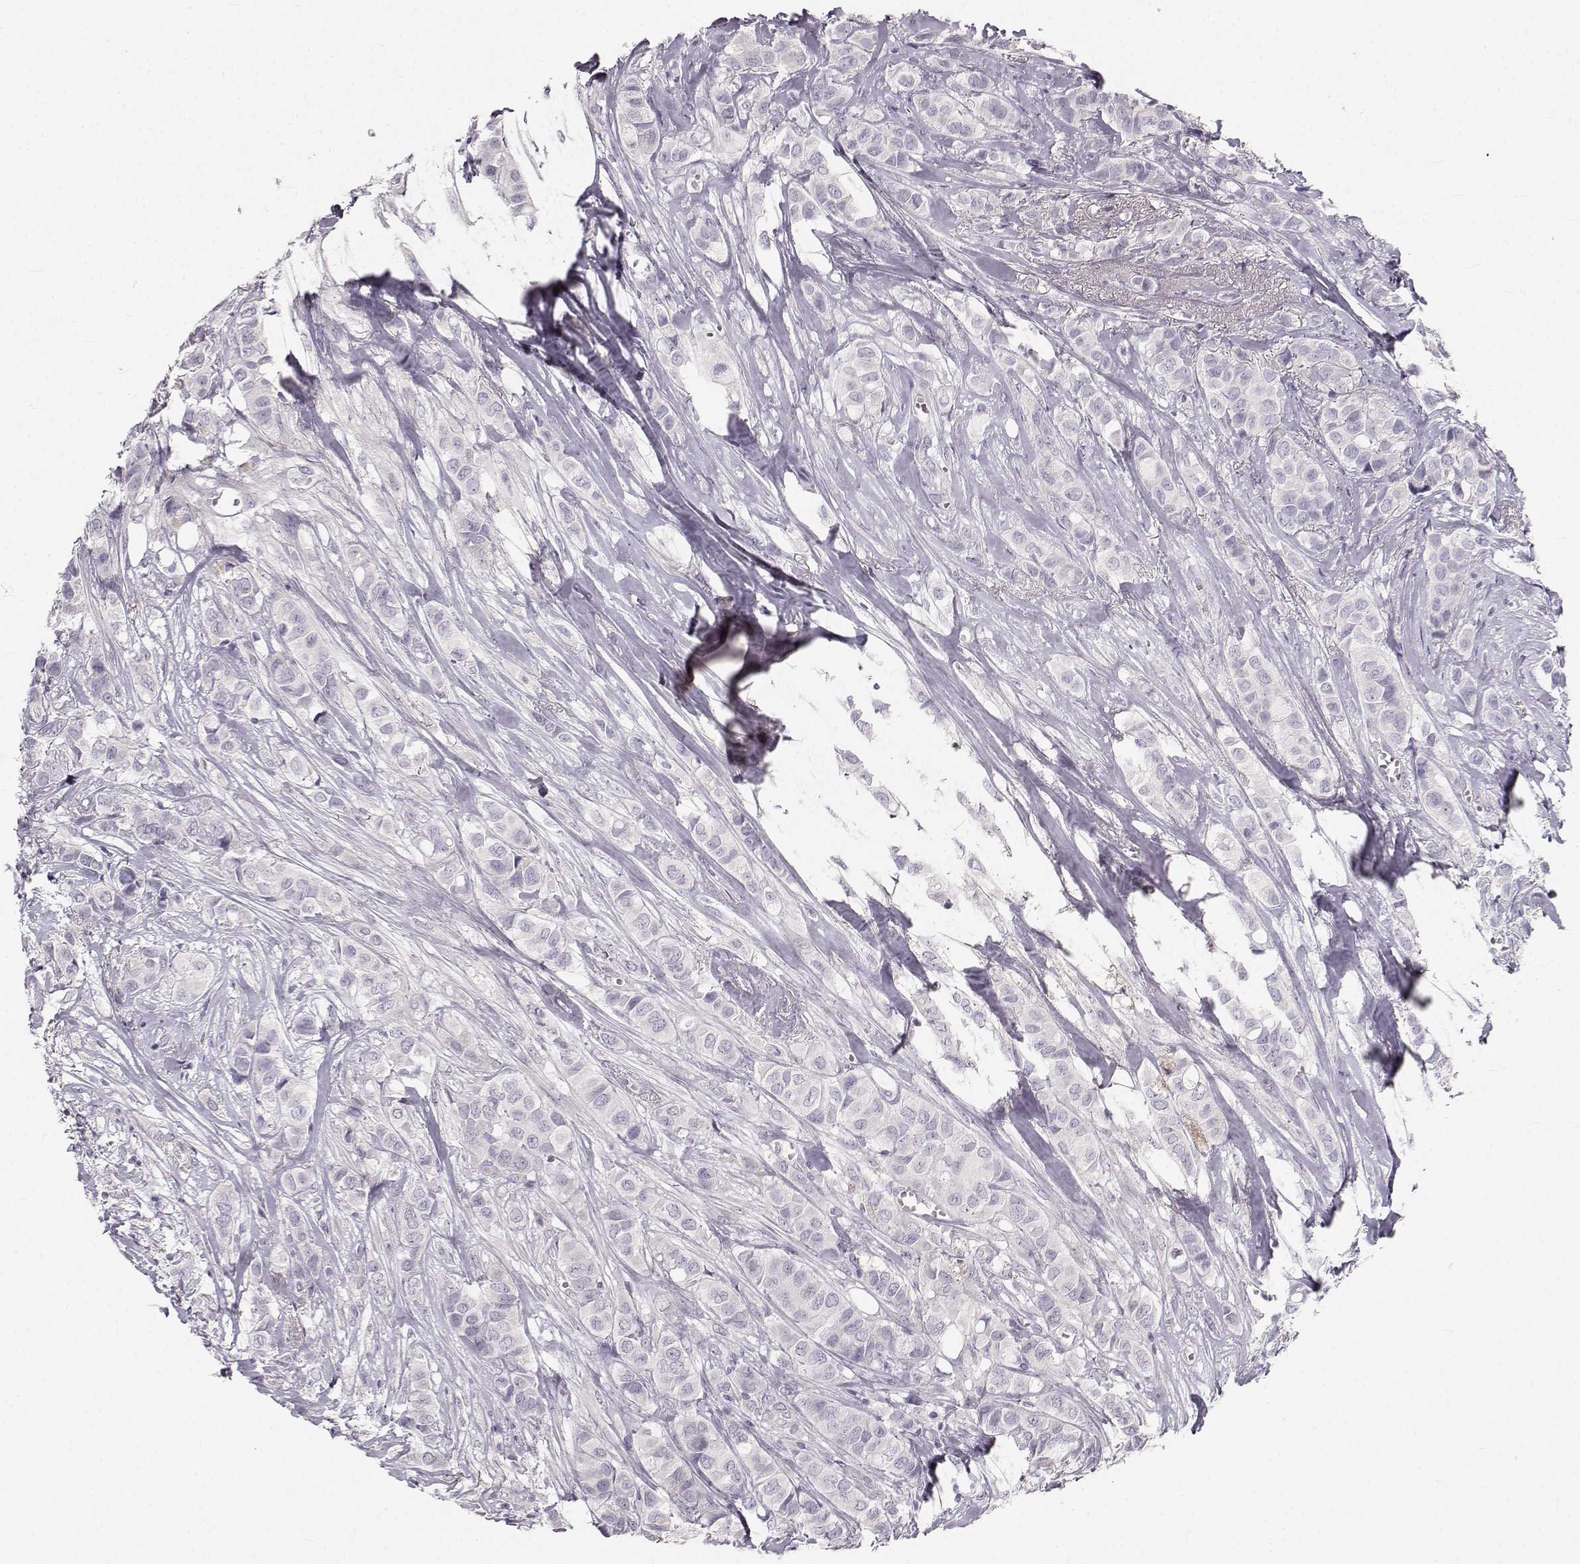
{"staining": {"intensity": "negative", "quantity": "none", "location": "none"}, "tissue": "breast cancer", "cell_type": "Tumor cells", "image_type": "cancer", "snomed": [{"axis": "morphology", "description": "Duct carcinoma"}, {"axis": "topography", "description": "Breast"}], "caption": "Breast cancer (infiltrating ductal carcinoma) stained for a protein using immunohistochemistry demonstrates no staining tumor cells.", "gene": "OIP5", "patient": {"sex": "female", "age": 85}}